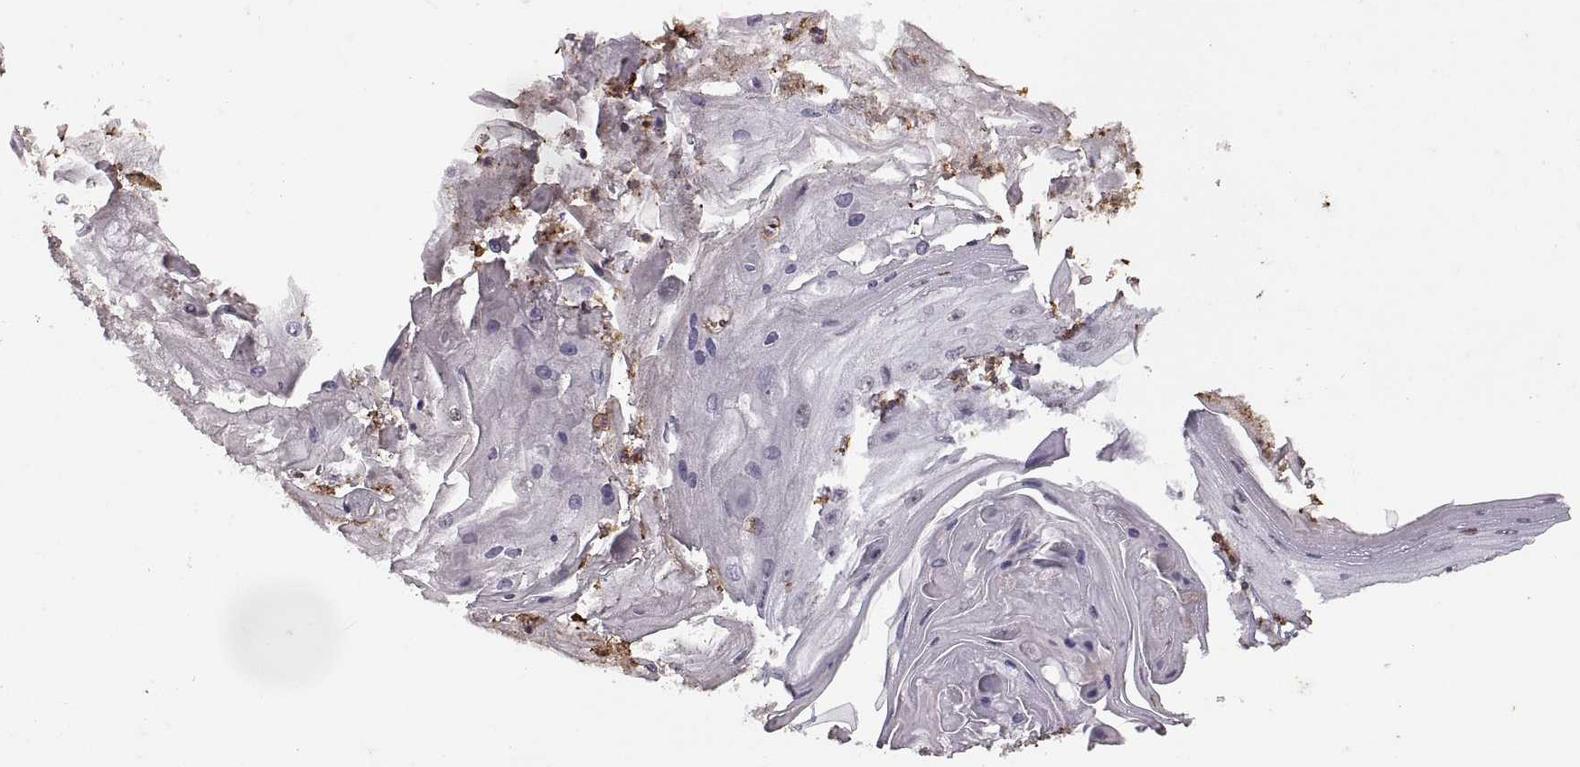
{"staining": {"intensity": "negative", "quantity": "none", "location": "none"}, "tissue": "skin cancer", "cell_type": "Tumor cells", "image_type": "cancer", "snomed": [{"axis": "morphology", "description": "Squamous cell carcinoma, NOS"}, {"axis": "topography", "description": "Skin"}], "caption": "High power microscopy image of an IHC micrograph of skin cancer (squamous cell carcinoma), revealing no significant staining in tumor cells.", "gene": "PALS1", "patient": {"sex": "male", "age": 70}}